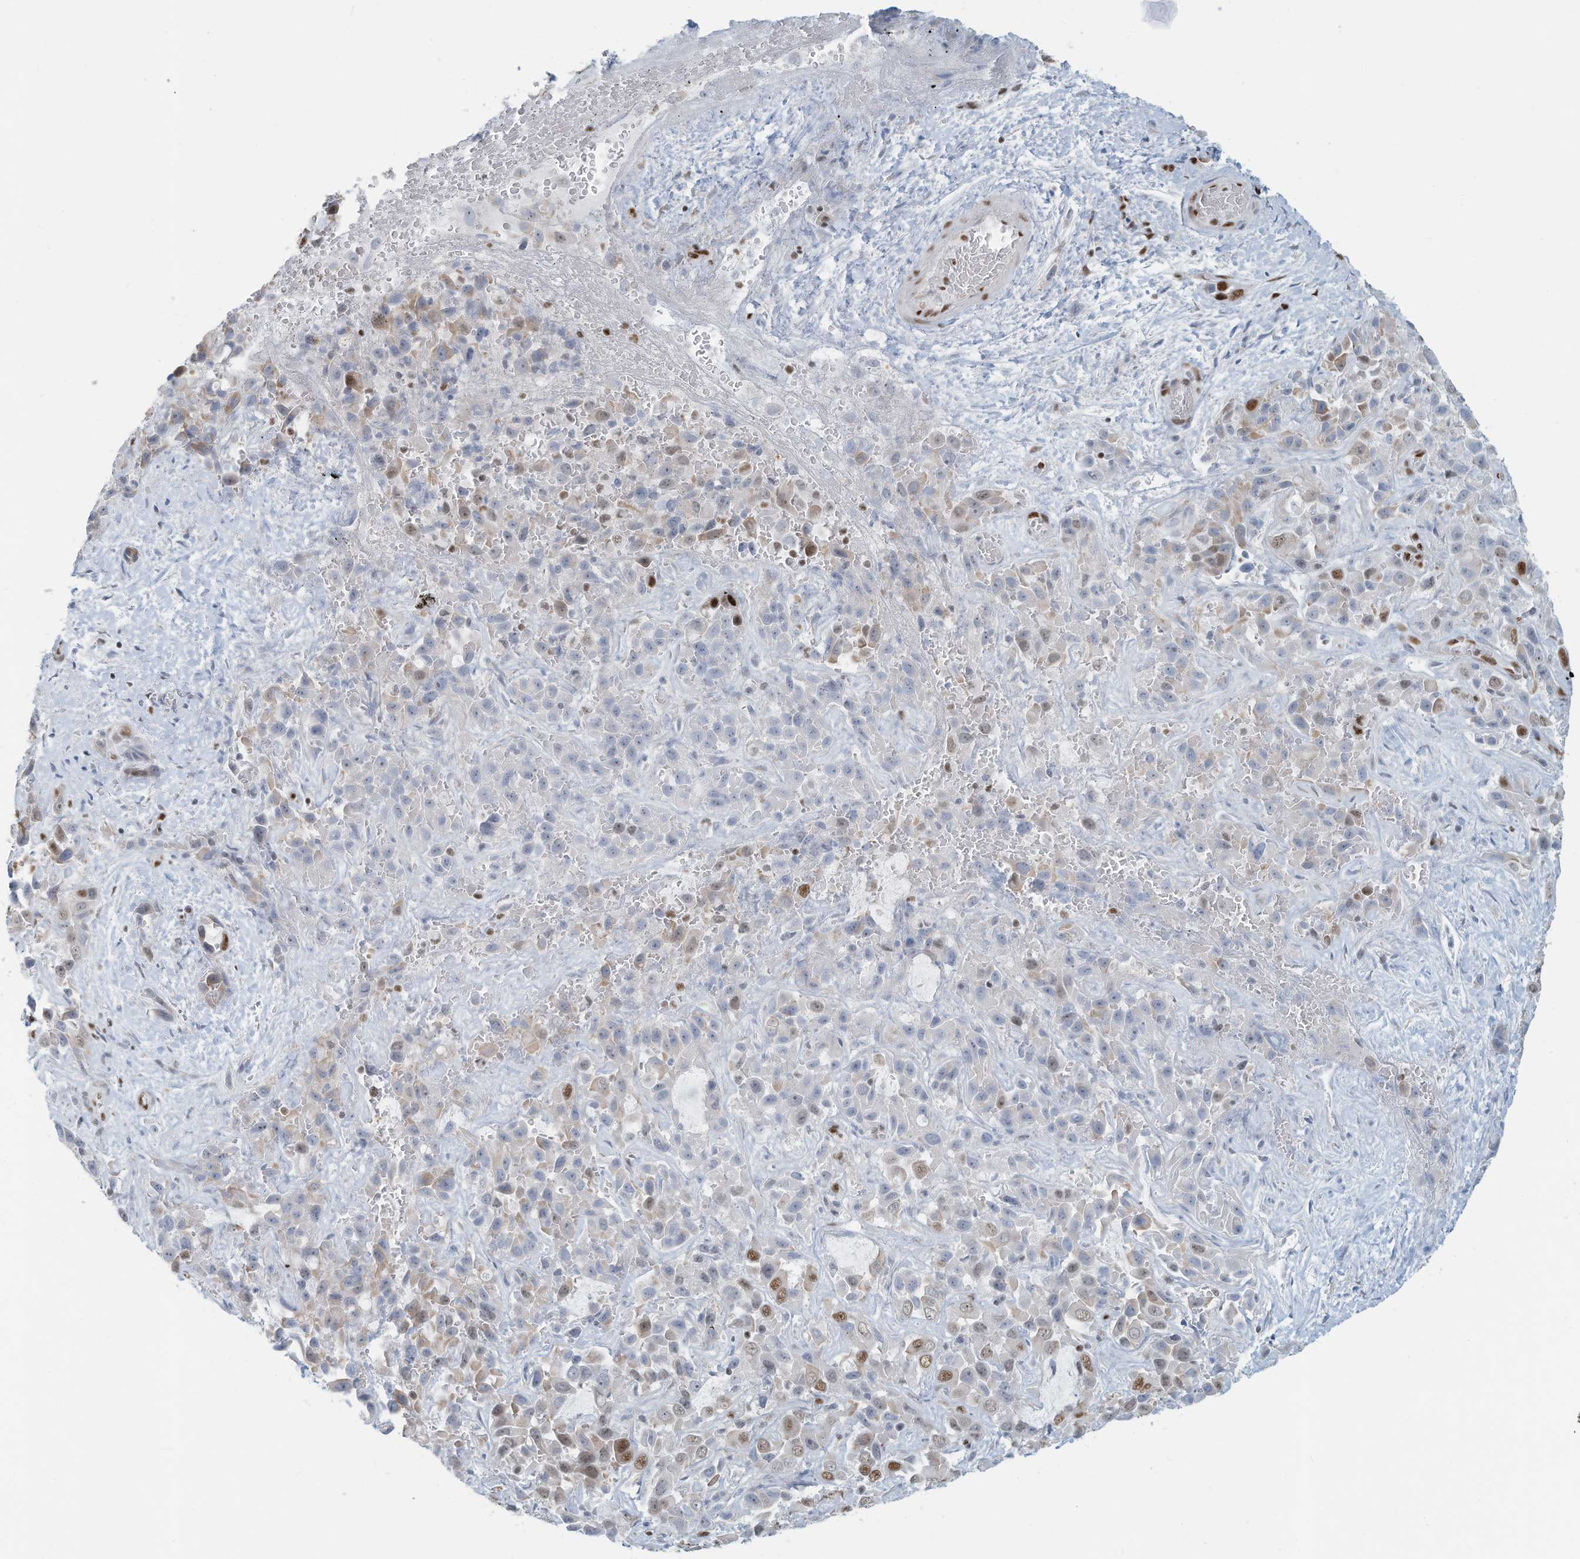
{"staining": {"intensity": "moderate", "quantity": "25%-75%", "location": "nuclear"}, "tissue": "liver cancer", "cell_type": "Tumor cells", "image_type": "cancer", "snomed": [{"axis": "morphology", "description": "Cholangiocarcinoma"}, {"axis": "topography", "description": "Liver"}], "caption": "Immunohistochemistry (IHC) of human liver cancer (cholangiocarcinoma) shows medium levels of moderate nuclear staining in approximately 25%-75% of tumor cells.", "gene": "SARNP", "patient": {"sex": "female", "age": 52}}